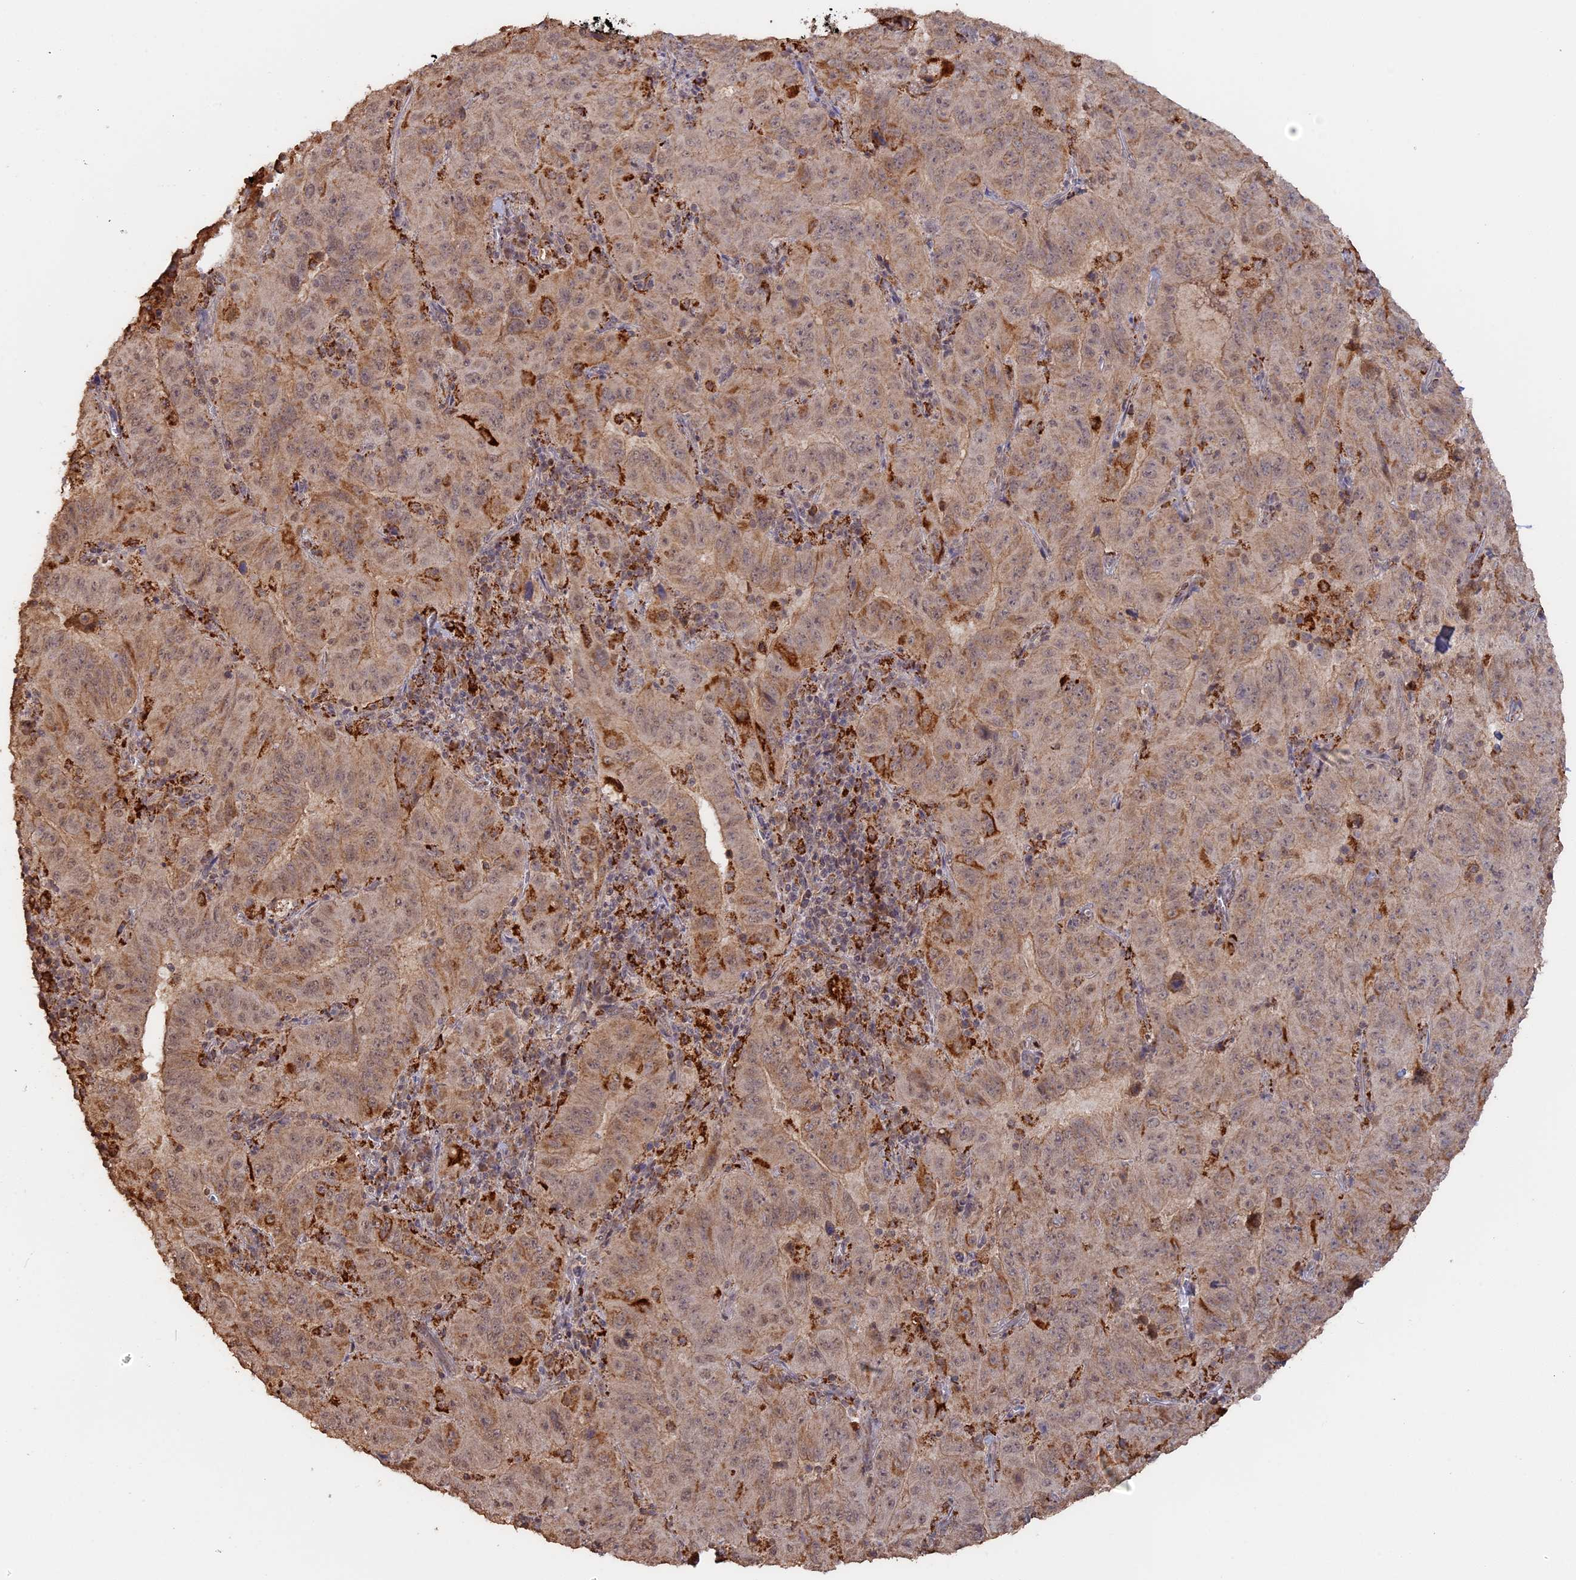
{"staining": {"intensity": "moderate", "quantity": "25%-75%", "location": "cytoplasmic/membranous"}, "tissue": "pancreatic cancer", "cell_type": "Tumor cells", "image_type": "cancer", "snomed": [{"axis": "morphology", "description": "Adenocarcinoma, NOS"}, {"axis": "topography", "description": "Pancreas"}], "caption": "Human adenocarcinoma (pancreatic) stained with a protein marker shows moderate staining in tumor cells.", "gene": "FAM210B", "patient": {"sex": "male", "age": 63}}